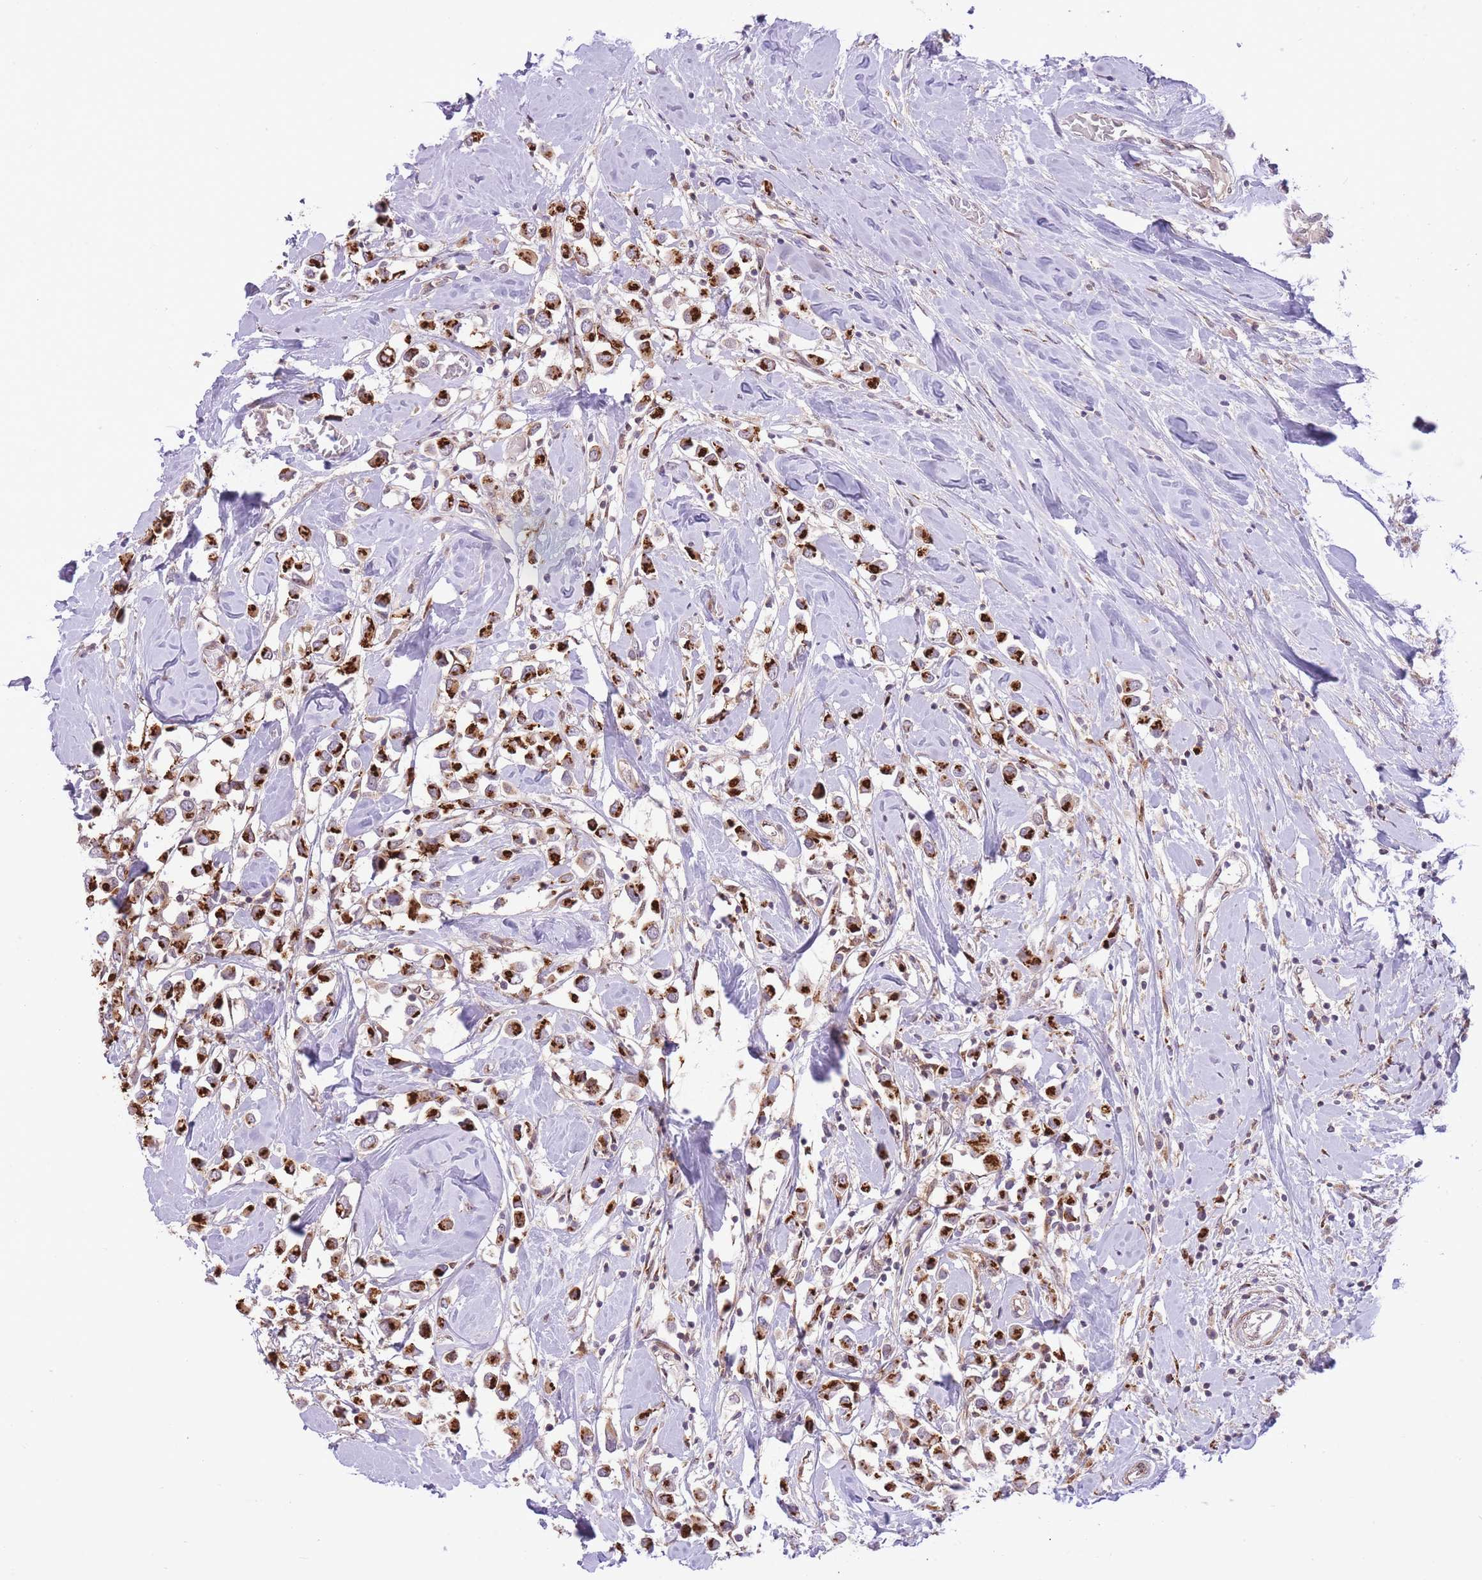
{"staining": {"intensity": "strong", "quantity": ">75%", "location": "cytoplasmic/membranous"}, "tissue": "breast cancer", "cell_type": "Tumor cells", "image_type": "cancer", "snomed": [{"axis": "morphology", "description": "Duct carcinoma"}, {"axis": "topography", "description": "Breast"}], "caption": "Immunohistochemical staining of human breast invasive ductal carcinoma demonstrates strong cytoplasmic/membranous protein expression in about >75% of tumor cells.", "gene": "ZBED5", "patient": {"sex": "female", "age": 61}}